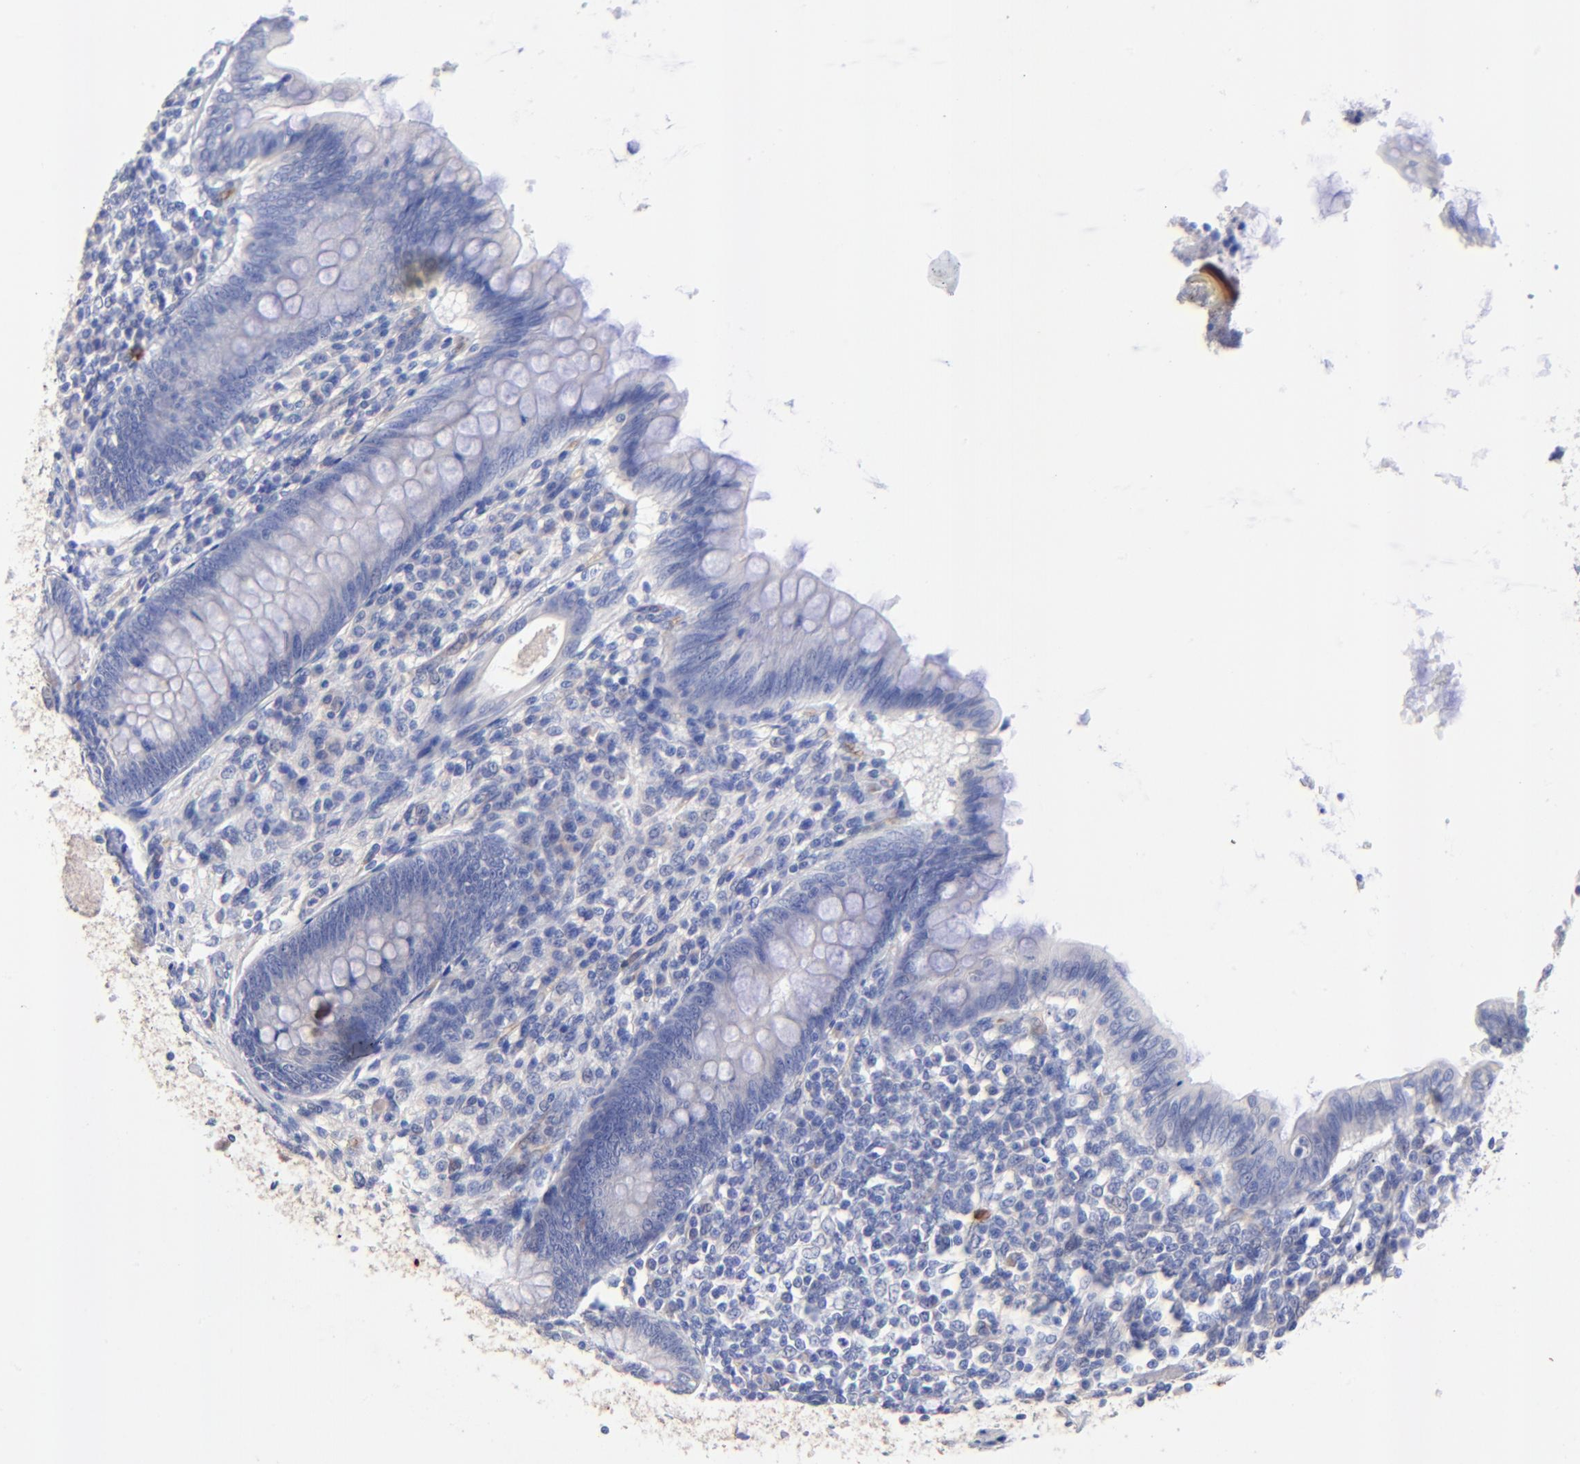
{"staining": {"intensity": "negative", "quantity": "none", "location": "none"}, "tissue": "appendix", "cell_type": "Glandular cells", "image_type": "normal", "snomed": [{"axis": "morphology", "description": "Normal tissue, NOS"}, {"axis": "topography", "description": "Appendix"}], "caption": "Immunohistochemical staining of normal human appendix reveals no significant positivity in glandular cells. (DAB IHC visualized using brightfield microscopy, high magnification).", "gene": "SLC44A2", "patient": {"sex": "female", "age": 66}}